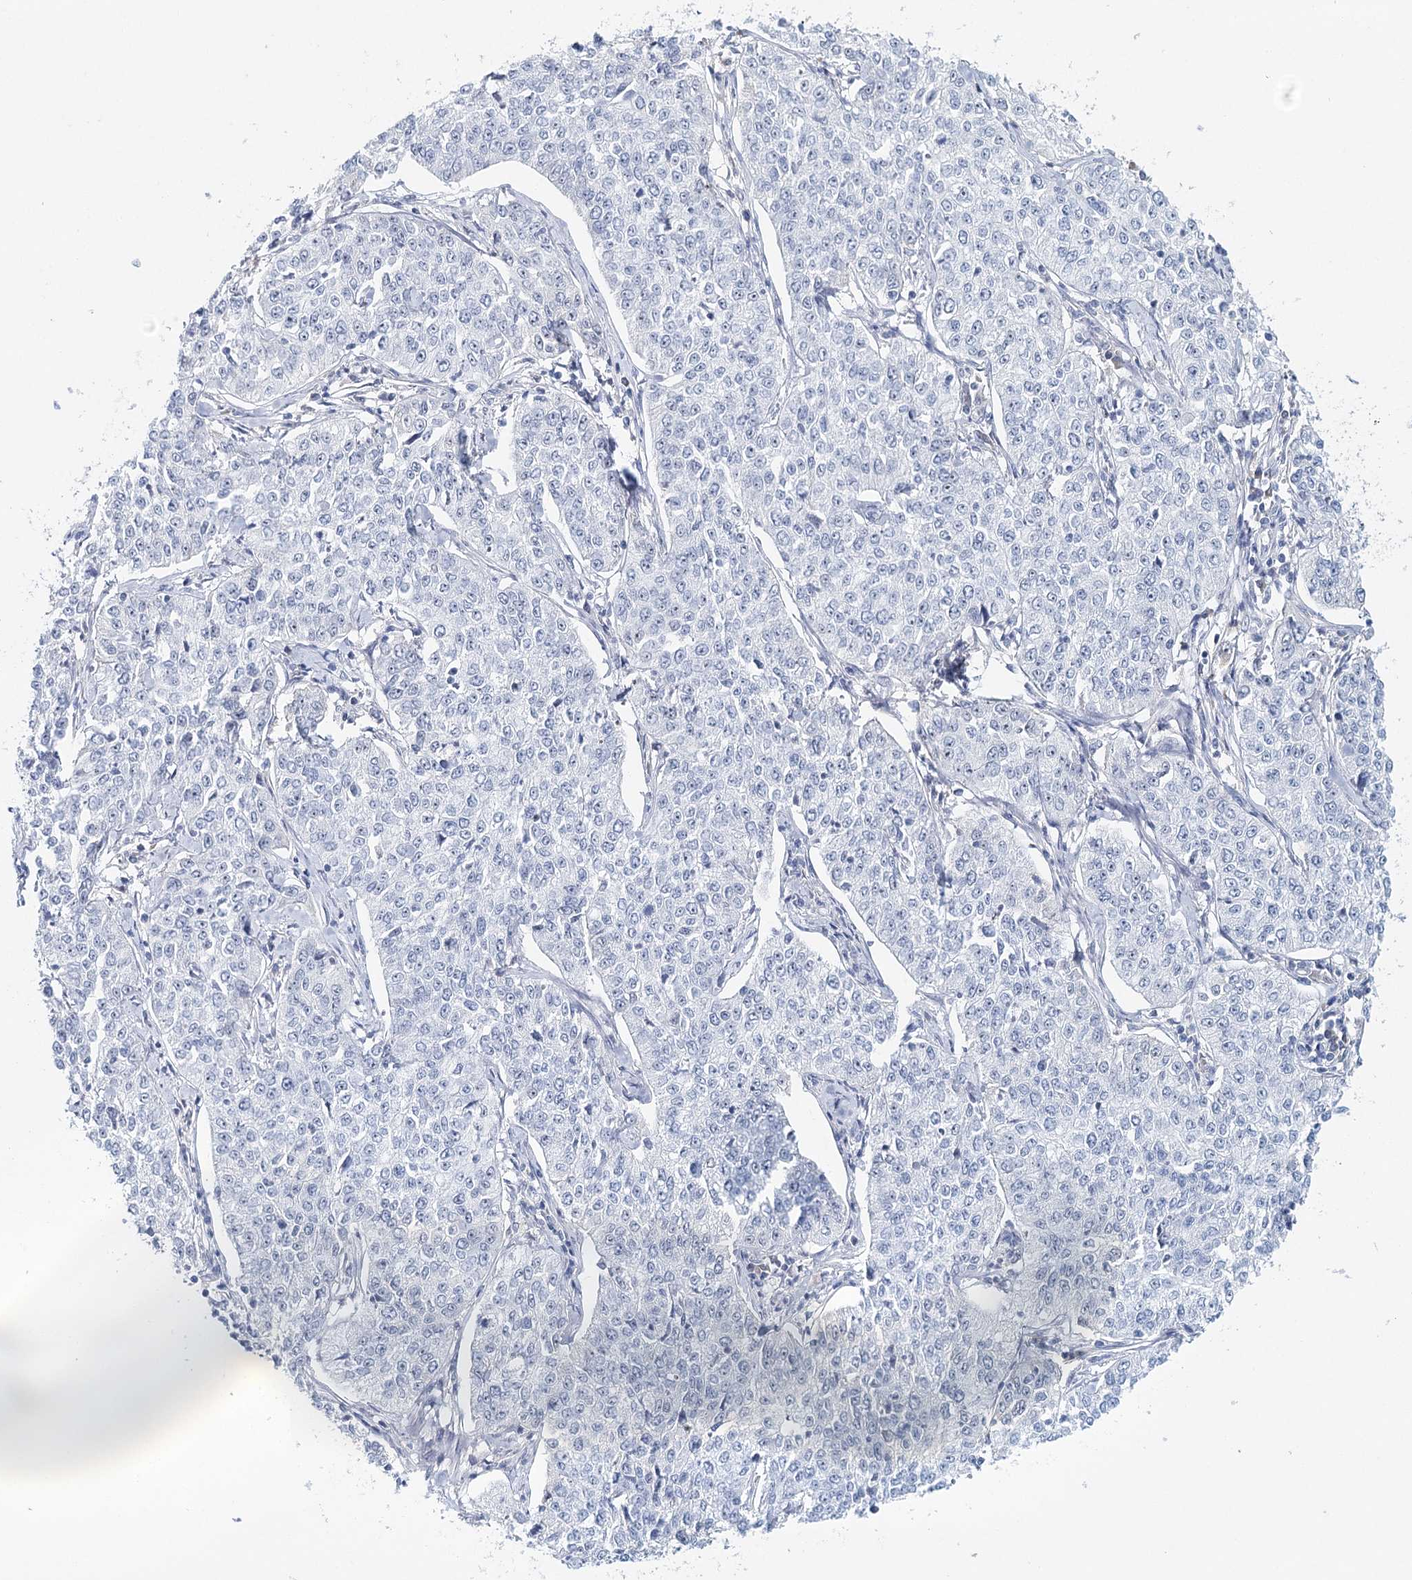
{"staining": {"intensity": "negative", "quantity": "none", "location": "none"}, "tissue": "cervical cancer", "cell_type": "Tumor cells", "image_type": "cancer", "snomed": [{"axis": "morphology", "description": "Squamous cell carcinoma, NOS"}, {"axis": "topography", "description": "Cervix"}], "caption": "This is an IHC image of cervical cancer (squamous cell carcinoma). There is no expression in tumor cells.", "gene": "RBM43", "patient": {"sex": "female", "age": 35}}